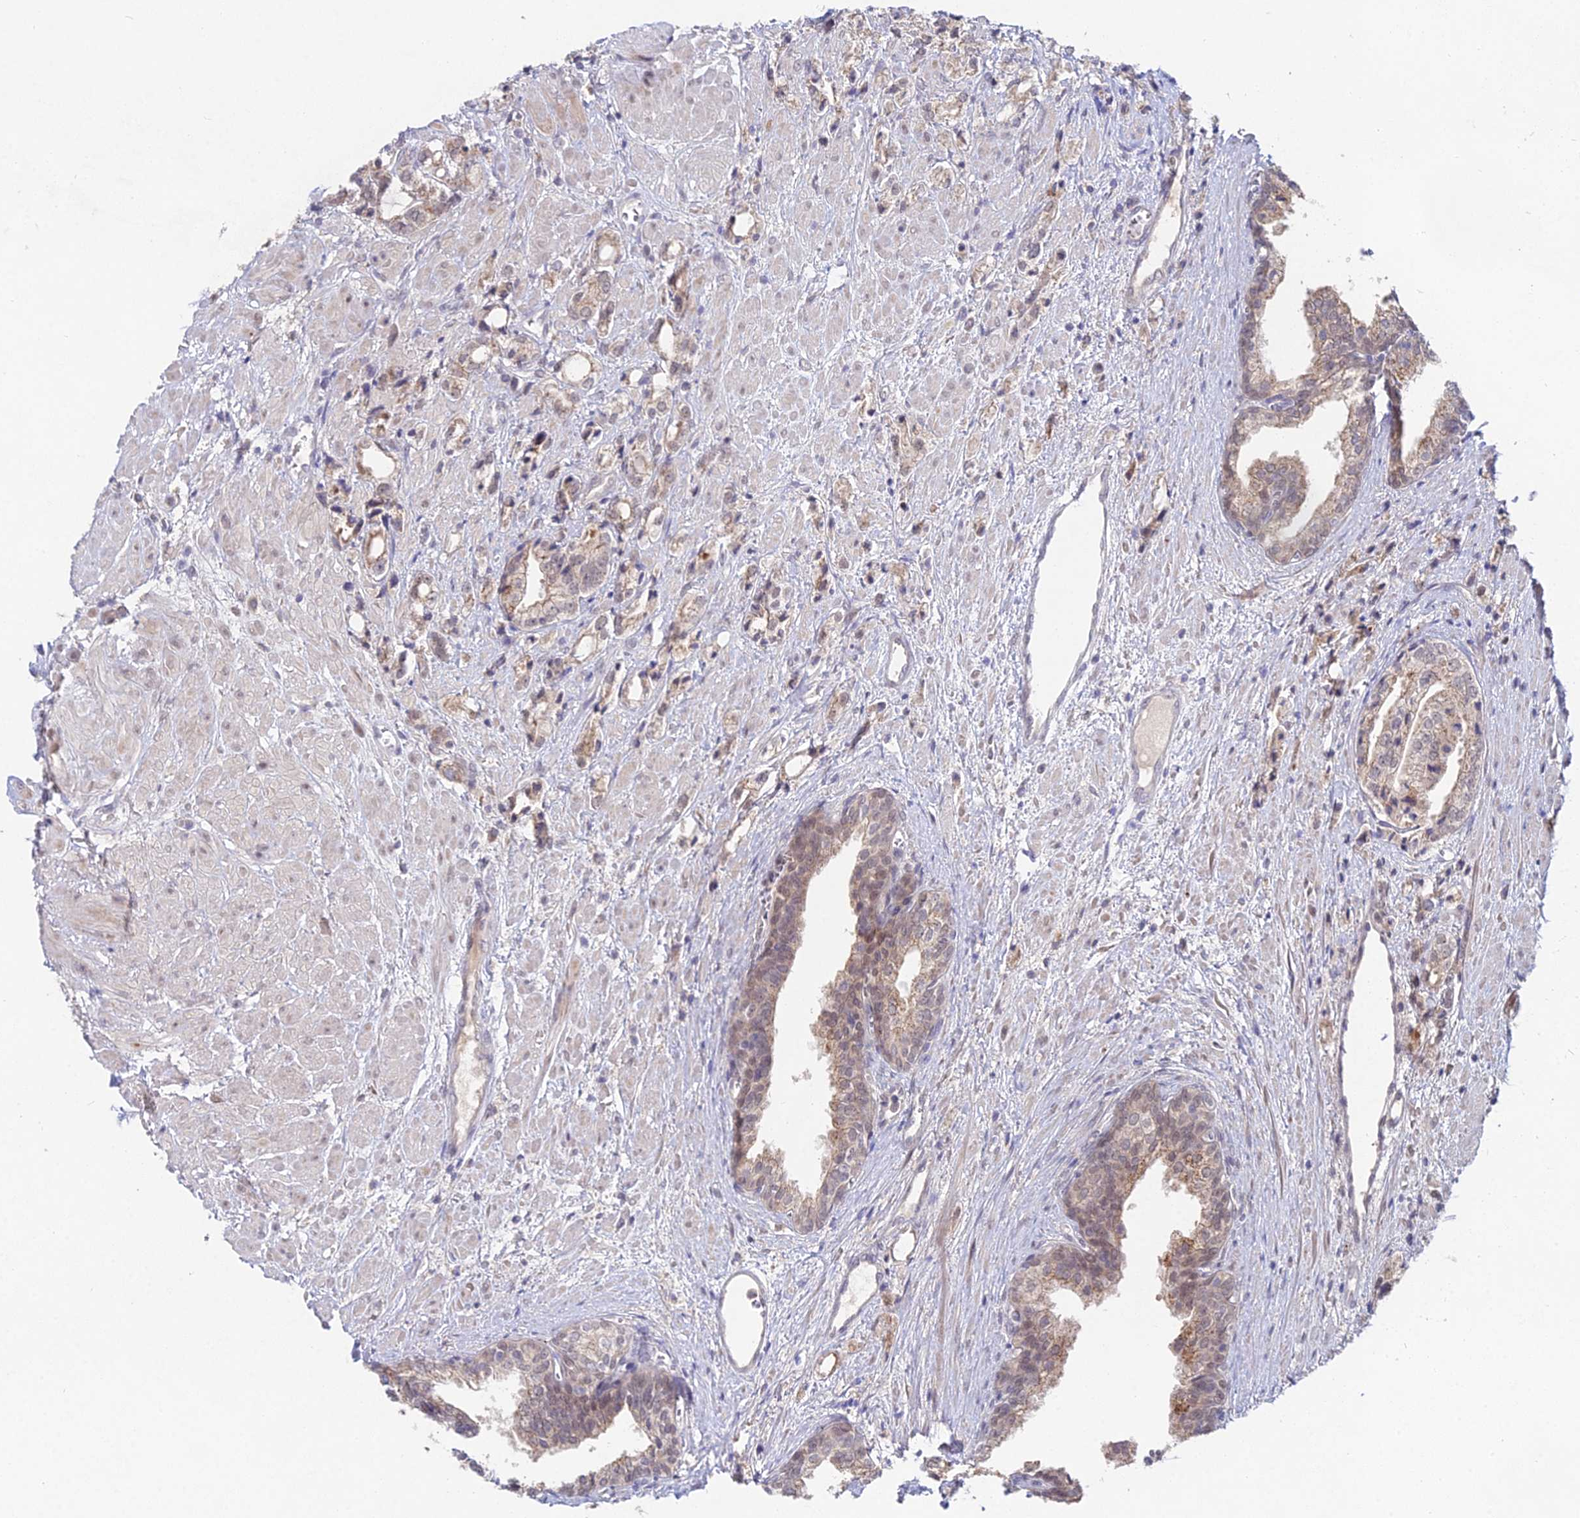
{"staining": {"intensity": "weak", "quantity": ">75%", "location": "cytoplasmic/membranous"}, "tissue": "prostate cancer", "cell_type": "Tumor cells", "image_type": "cancer", "snomed": [{"axis": "morphology", "description": "Adenocarcinoma, High grade"}, {"axis": "topography", "description": "Prostate"}], "caption": "Prostate cancer (high-grade adenocarcinoma) stained for a protein shows weak cytoplasmic/membranous positivity in tumor cells. (Brightfield microscopy of DAB IHC at high magnification).", "gene": "WDR43", "patient": {"sex": "male", "age": 50}}